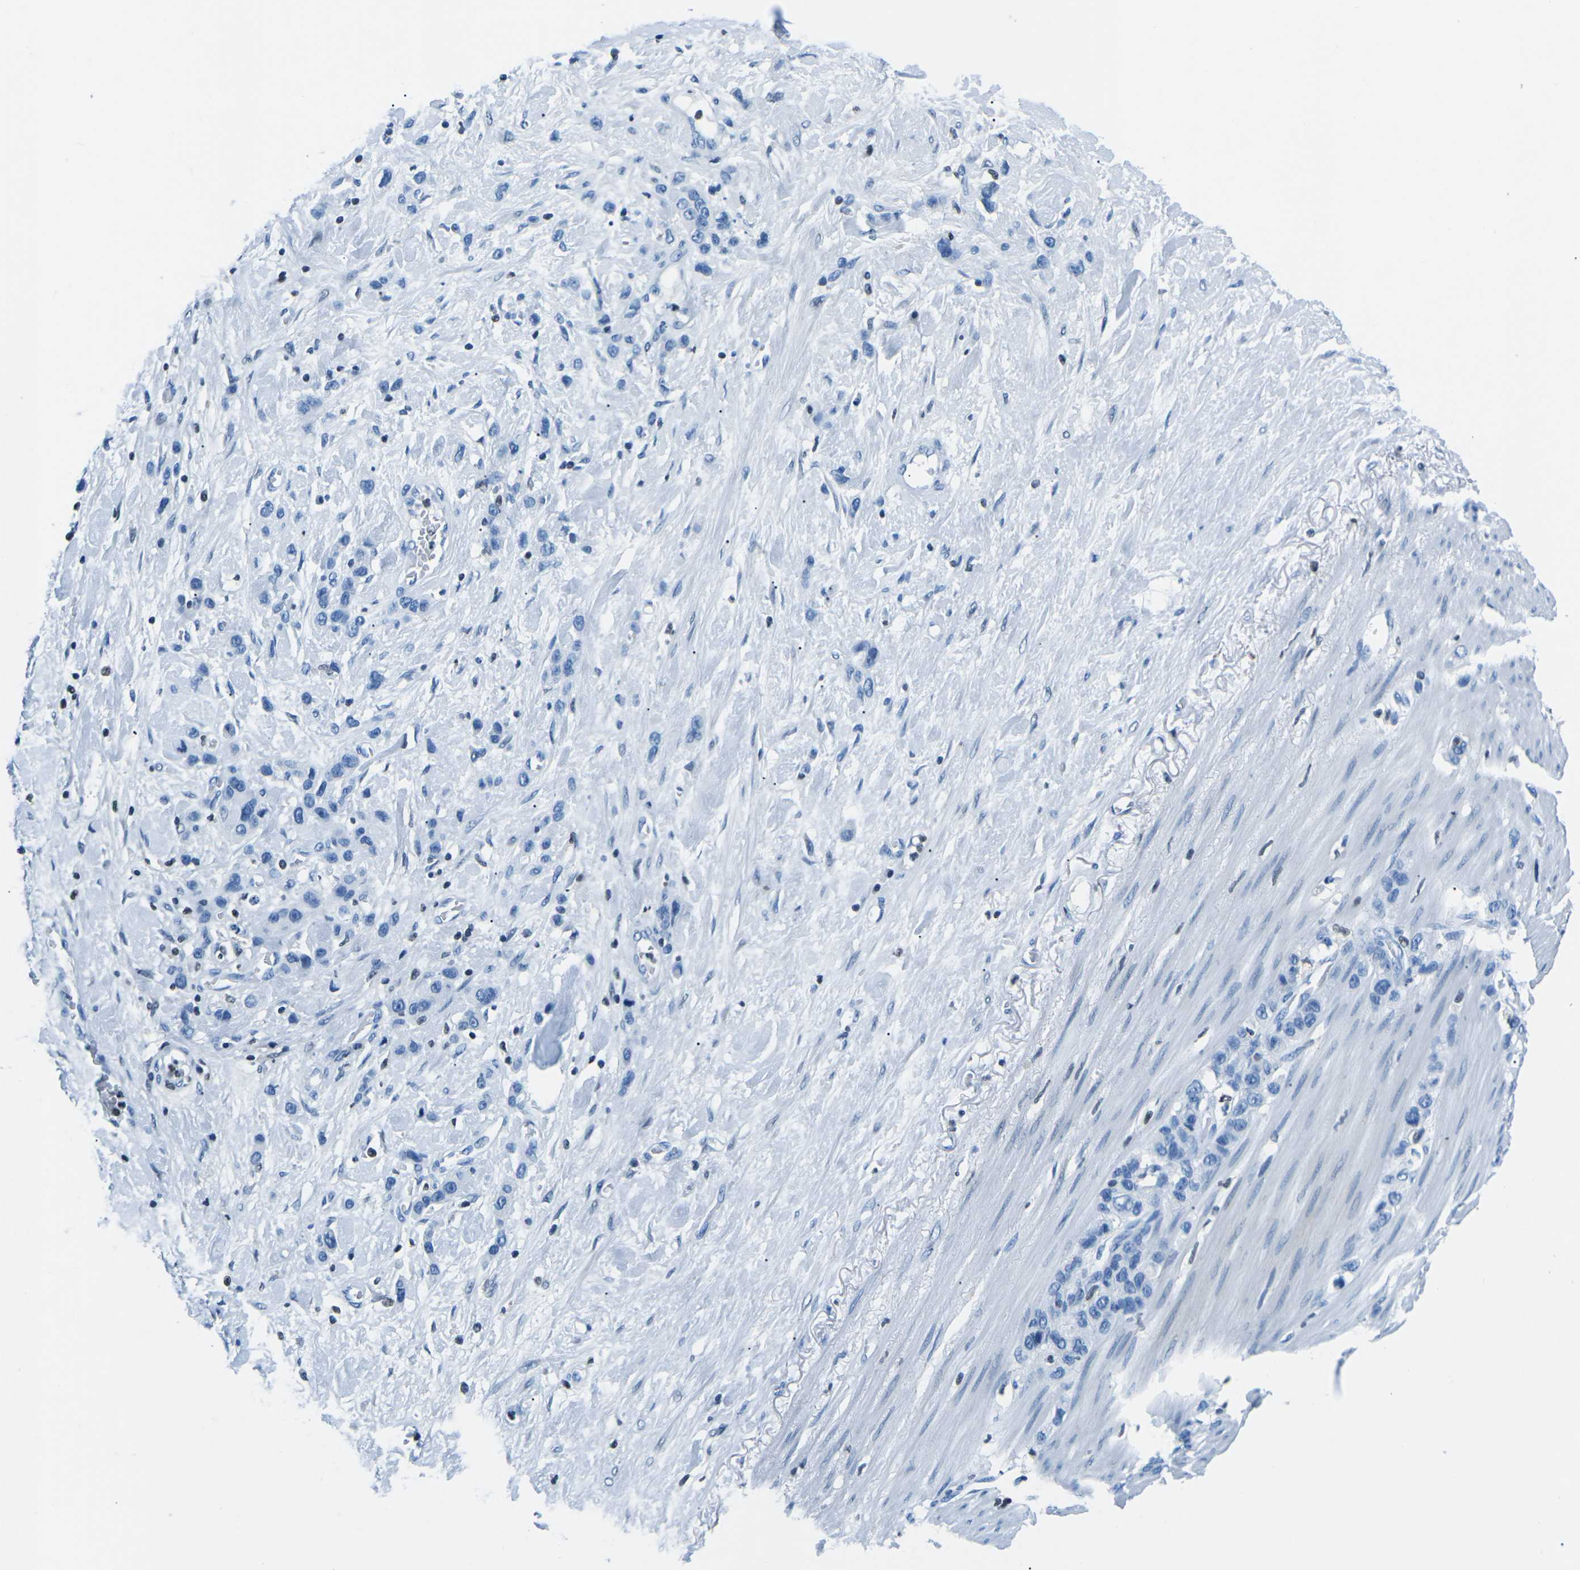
{"staining": {"intensity": "negative", "quantity": "none", "location": "none"}, "tissue": "stomach cancer", "cell_type": "Tumor cells", "image_type": "cancer", "snomed": [{"axis": "morphology", "description": "Adenocarcinoma, NOS"}, {"axis": "morphology", "description": "Adenocarcinoma, High grade"}, {"axis": "topography", "description": "Stomach, upper"}, {"axis": "topography", "description": "Stomach, lower"}], "caption": "Immunohistochemistry (IHC) of stomach cancer (high-grade adenocarcinoma) shows no positivity in tumor cells. (Stains: DAB (3,3'-diaminobenzidine) IHC with hematoxylin counter stain, Microscopy: brightfield microscopy at high magnification).", "gene": "CELF2", "patient": {"sex": "female", "age": 65}}